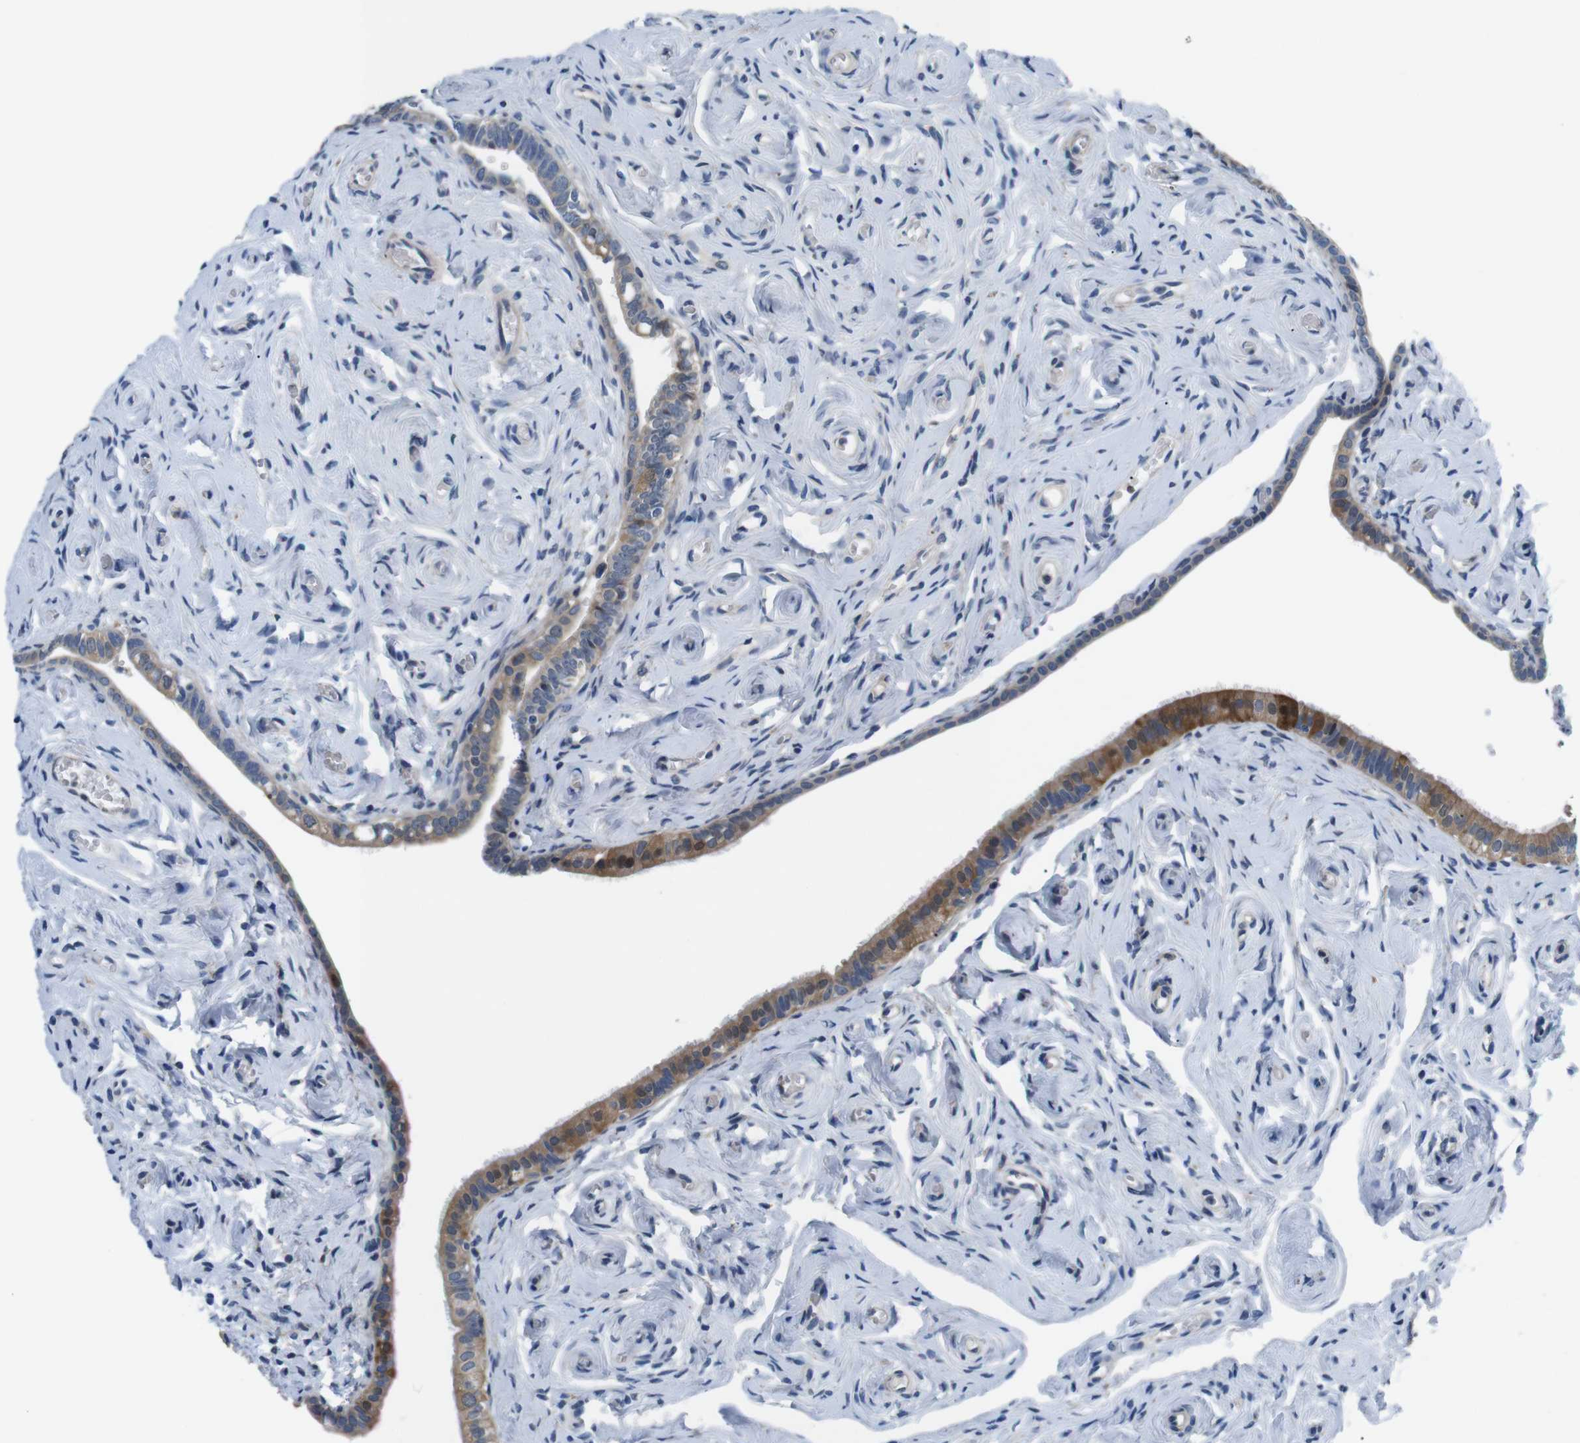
{"staining": {"intensity": "moderate", "quantity": ">75%", "location": "cytoplasmic/membranous"}, "tissue": "fallopian tube", "cell_type": "Glandular cells", "image_type": "normal", "snomed": [{"axis": "morphology", "description": "Normal tissue, NOS"}, {"axis": "topography", "description": "Fallopian tube"}], "caption": "This micrograph demonstrates immunohistochemistry (IHC) staining of benign fallopian tube, with medium moderate cytoplasmic/membranous staining in approximately >75% of glandular cells.", "gene": "JAK1", "patient": {"sex": "female", "age": 71}}